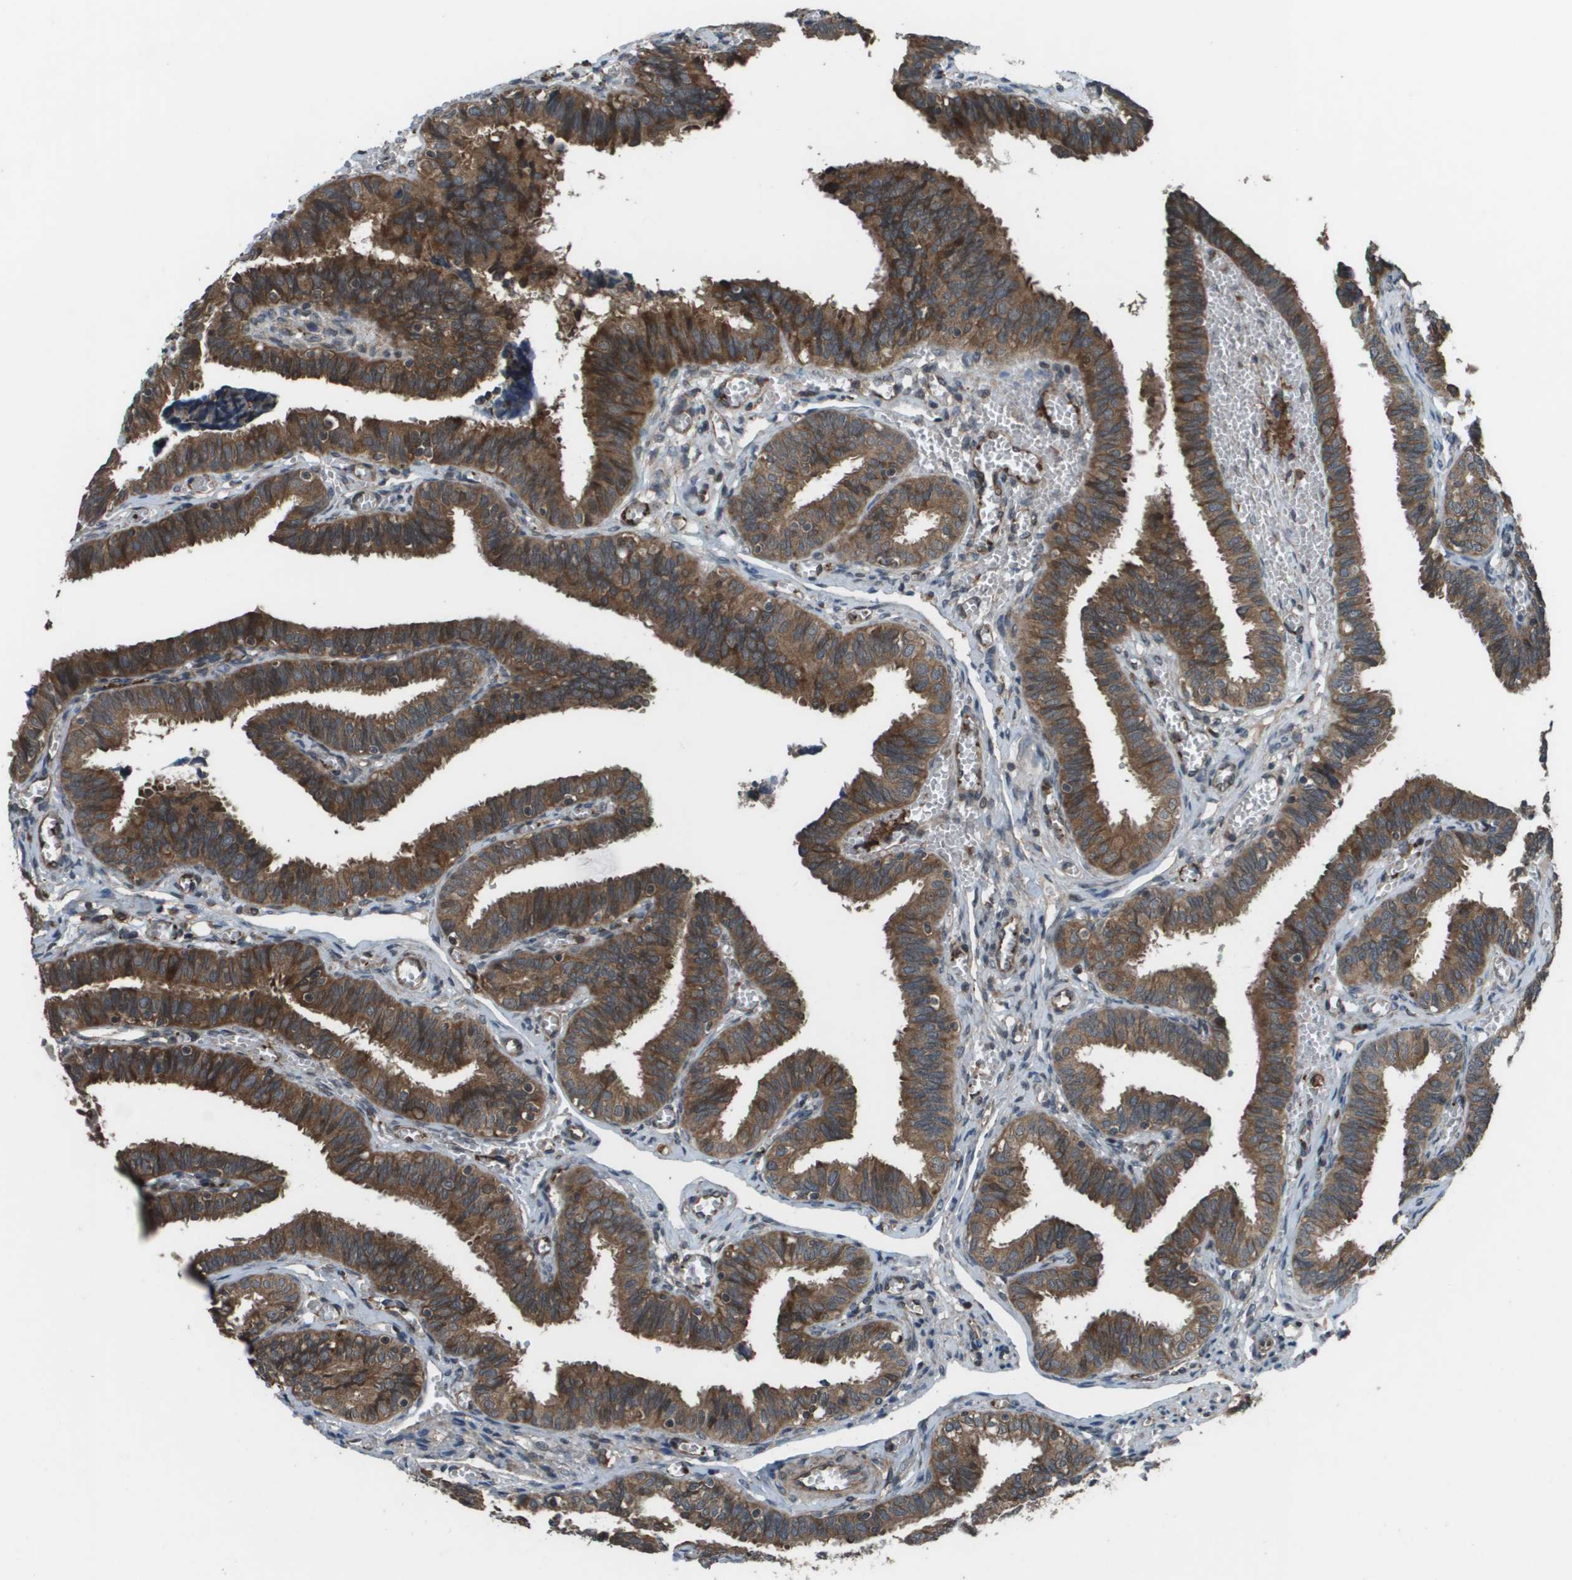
{"staining": {"intensity": "moderate", "quantity": ">75%", "location": "cytoplasmic/membranous"}, "tissue": "fallopian tube", "cell_type": "Glandular cells", "image_type": "normal", "snomed": [{"axis": "morphology", "description": "Normal tissue, NOS"}, {"axis": "topography", "description": "Fallopian tube"}], "caption": "Immunohistochemical staining of normal human fallopian tube exhibits medium levels of moderate cytoplasmic/membranous positivity in about >75% of glandular cells.", "gene": "PLPBP", "patient": {"sex": "female", "age": 46}}